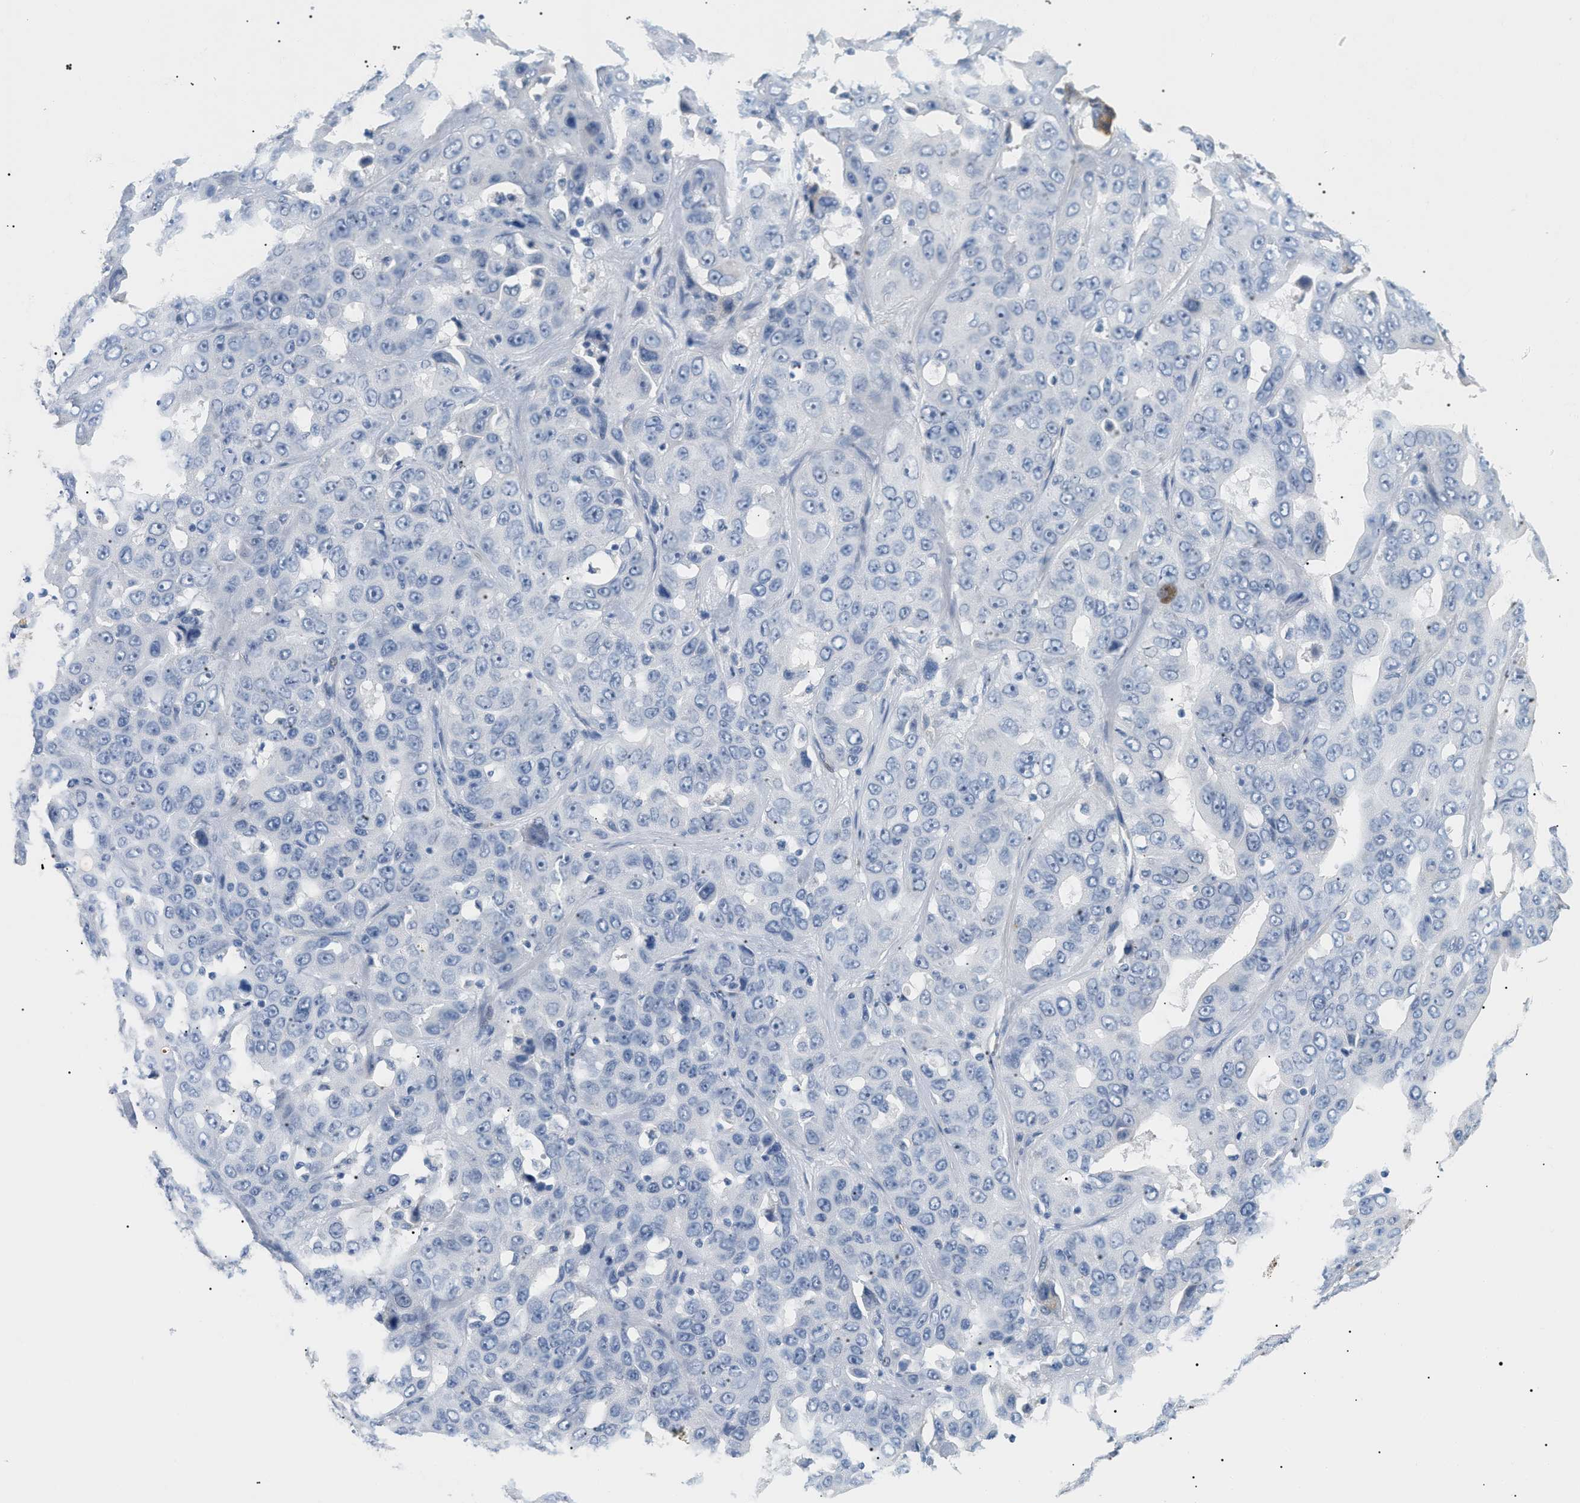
{"staining": {"intensity": "negative", "quantity": "none", "location": "none"}, "tissue": "liver cancer", "cell_type": "Tumor cells", "image_type": "cancer", "snomed": [{"axis": "morphology", "description": "Cholangiocarcinoma"}, {"axis": "topography", "description": "Liver"}], "caption": "The photomicrograph displays no staining of tumor cells in liver cholangiocarcinoma.", "gene": "CFH", "patient": {"sex": "female", "age": 52}}